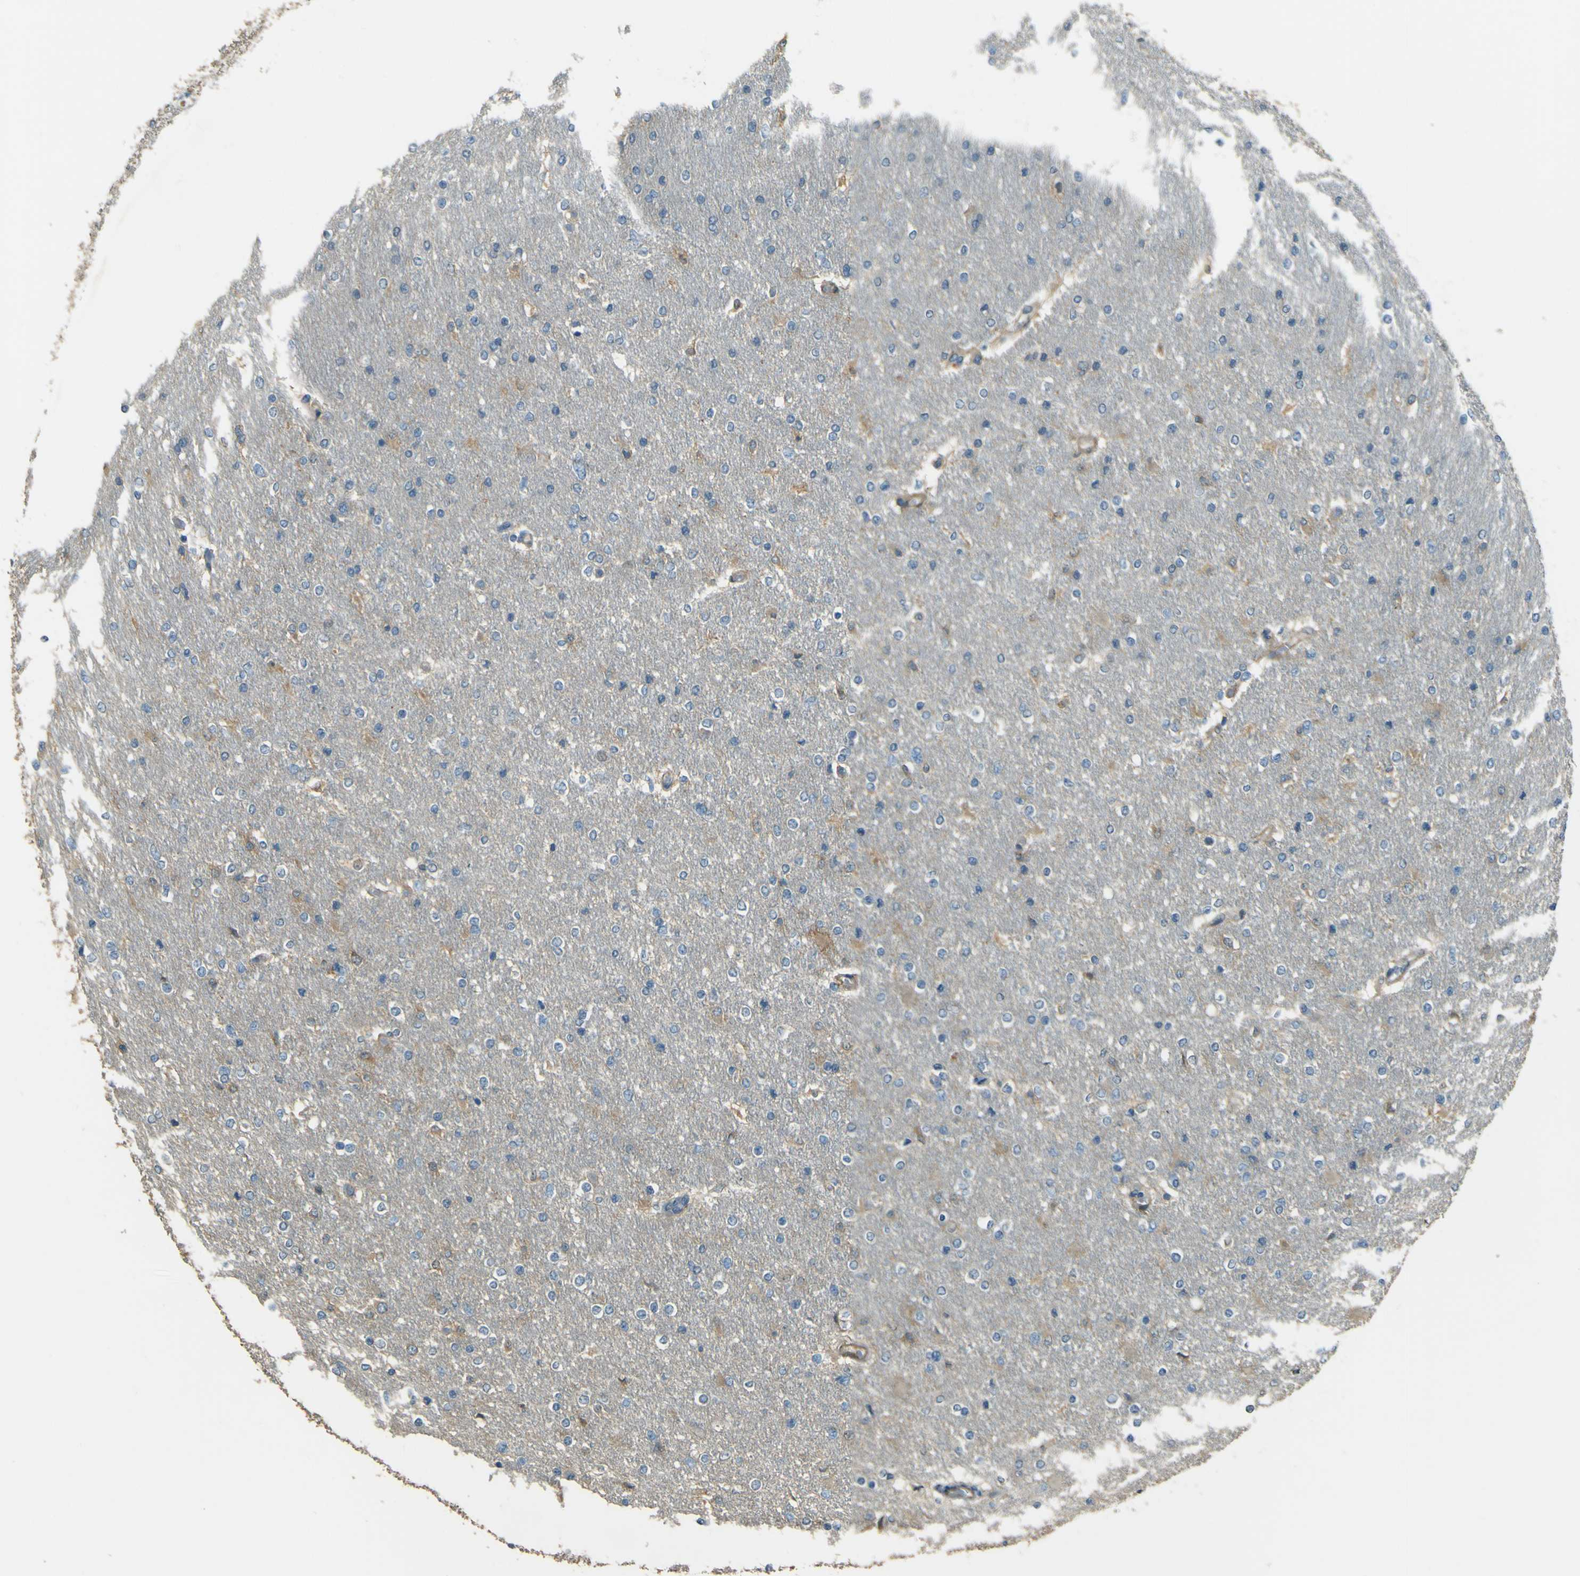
{"staining": {"intensity": "negative", "quantity": "none", "location": "none"}, "tissue": "glioma", "cell_type": "Tumor cells", "image_type": "cancer", "snomed": [{"axis": "morphology", "description": "Glioma, malignant, High grade"}, {"axis": "topography", "description": "Cerebral cortex"}], "caption": "Tumor cells are negative for brown protein staining in malignant high-grade glioma.", "gene": "NEXN", "patient": {"sex": "female", "age": 36}}